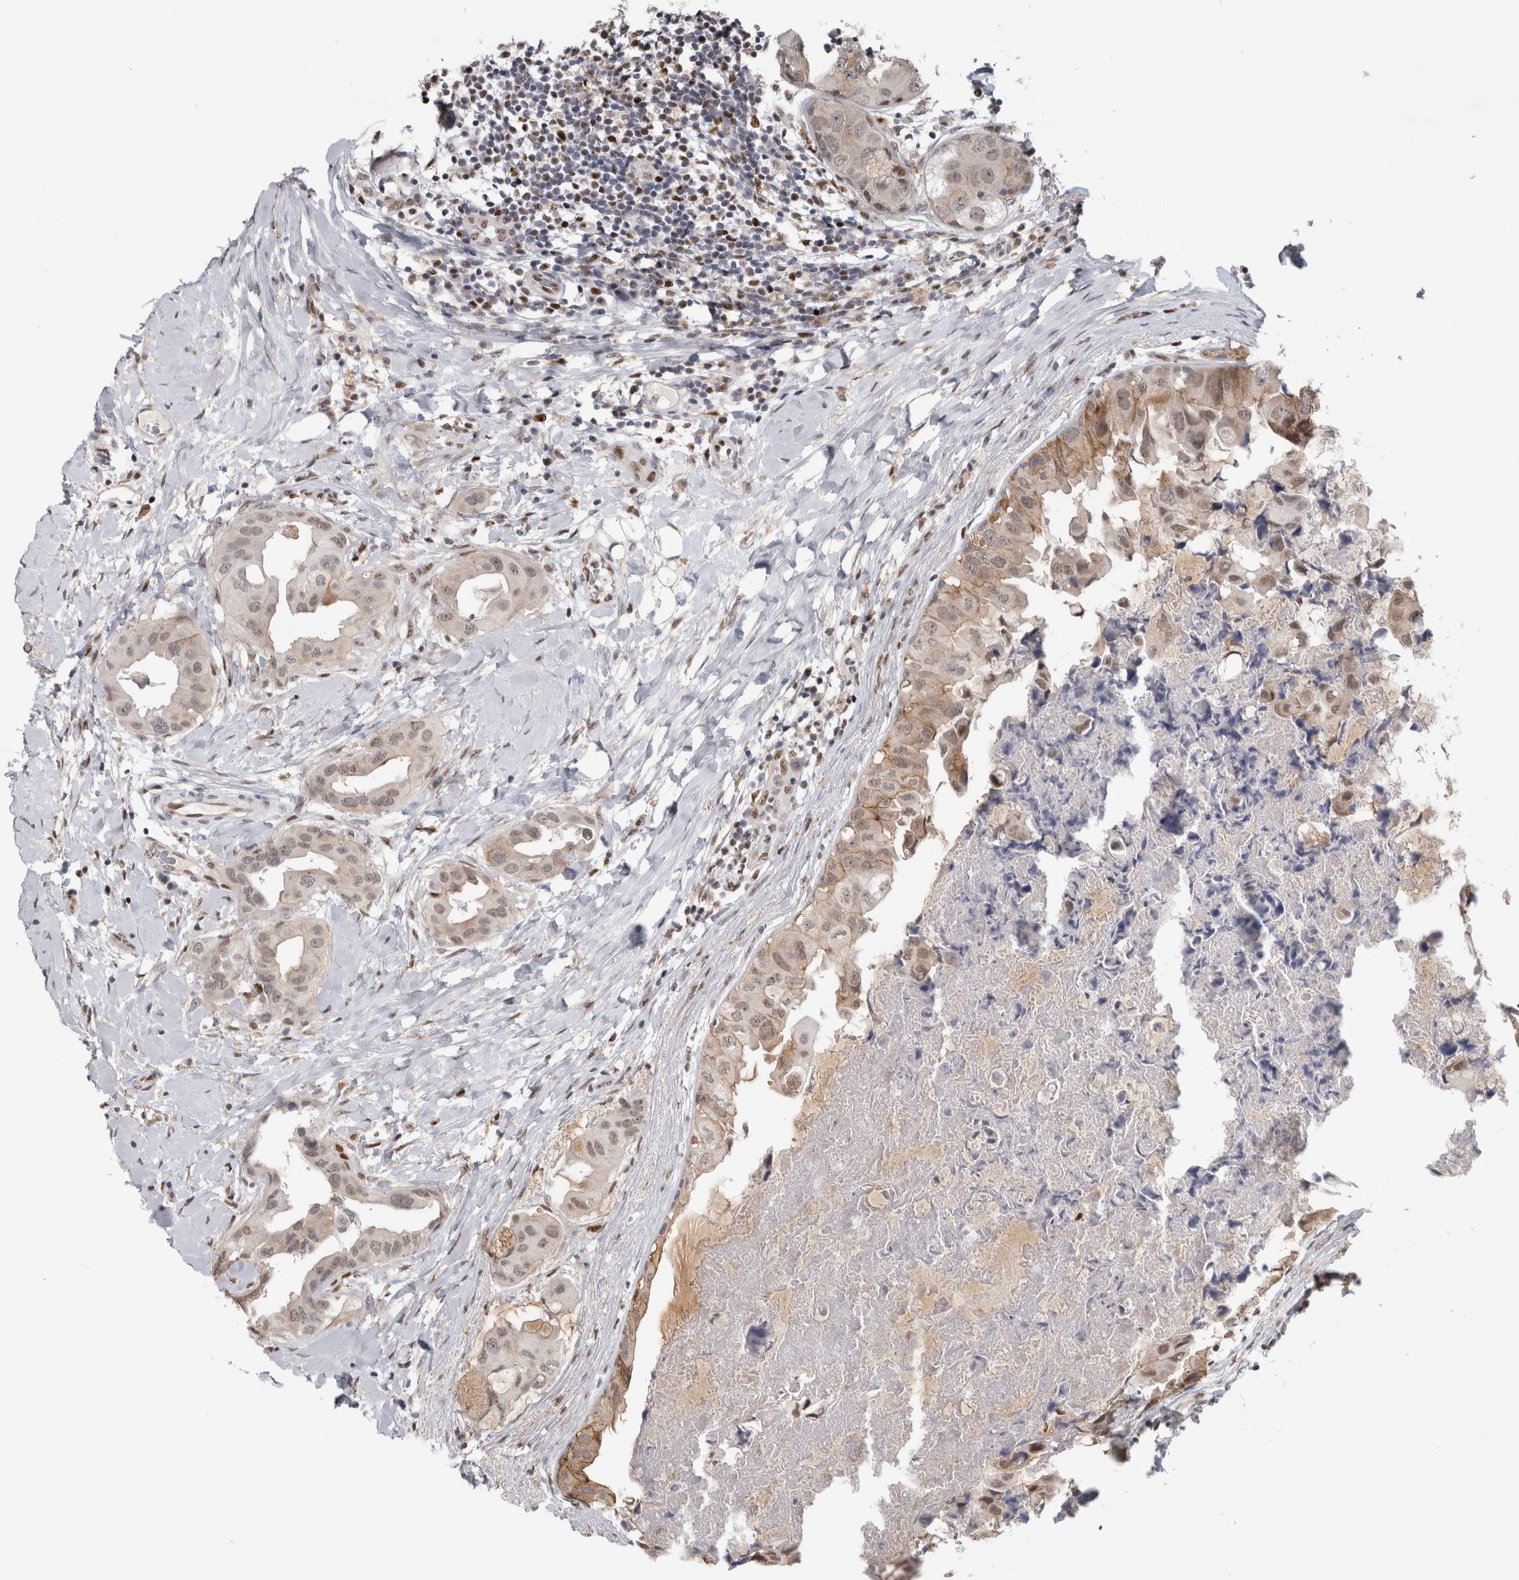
{"staining": {"intensity": "weak", "quantity": ">75%", "location": "cytoplasmic/membranous,nuclear"}, "tissue": "breast cancer", "cell_type": "Tumor cells", "image_type": "cancer", "snomed": [{"axis": "morphology", "description": "Duct carcinoma"}, {"axis": "topography", "description": "Breast"}], "caption": "Breast invasive ductal carcinoma tissue exhibits weak cytoplasmic/membranous and nuclear staining in approximately >75% of tumor cells, visualized by immunohistochemistry.", "gene": "SRARP", "patient": {"sex": "female", "age": 40}}